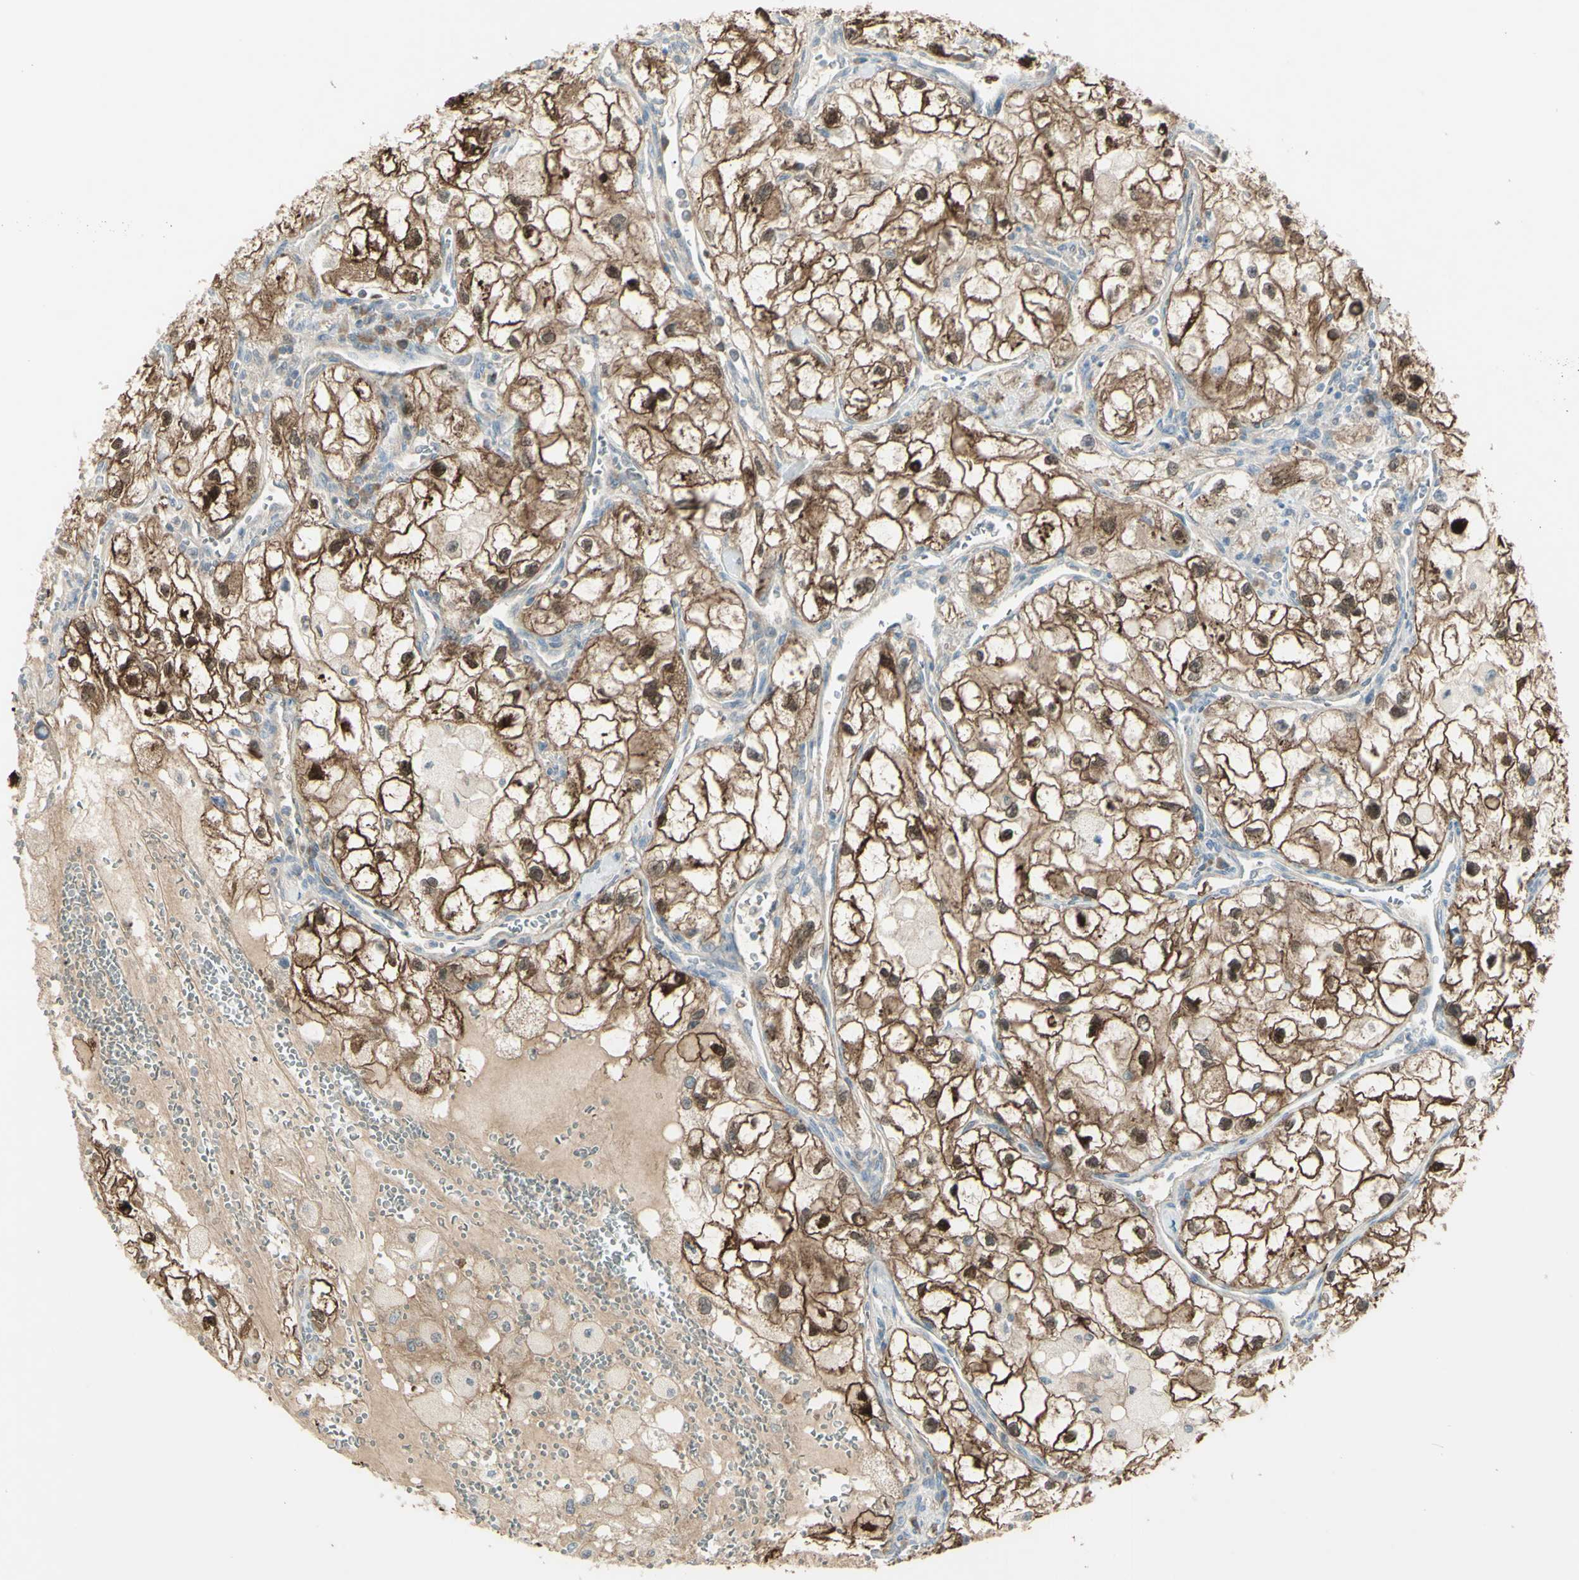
{"staining": {"intensity": "strong", "quantity": ">75%", "location": "cytoplasmic/membranous,nuclear"}, "tissue": "renal cancer", "cell_type": "Tumor cells", "image_type": "cancer", "snomed": [{"axis": "morphology", "description": "Adenocarcinoma, NOS"}, {"axis": "topography", "description": "Kidney"}], "caption": "Renal cancer (adenocarcinoma) stained with DAB (3,3'-diaminobenzidine) immunohistochemistry (IHC) displays high levels of strong cytoplasmic/membranous and nuclear expression in approximately >75% of tumor cells.", "gene": "C1orf159", "patient": {"sex": "female", "age": 70}}